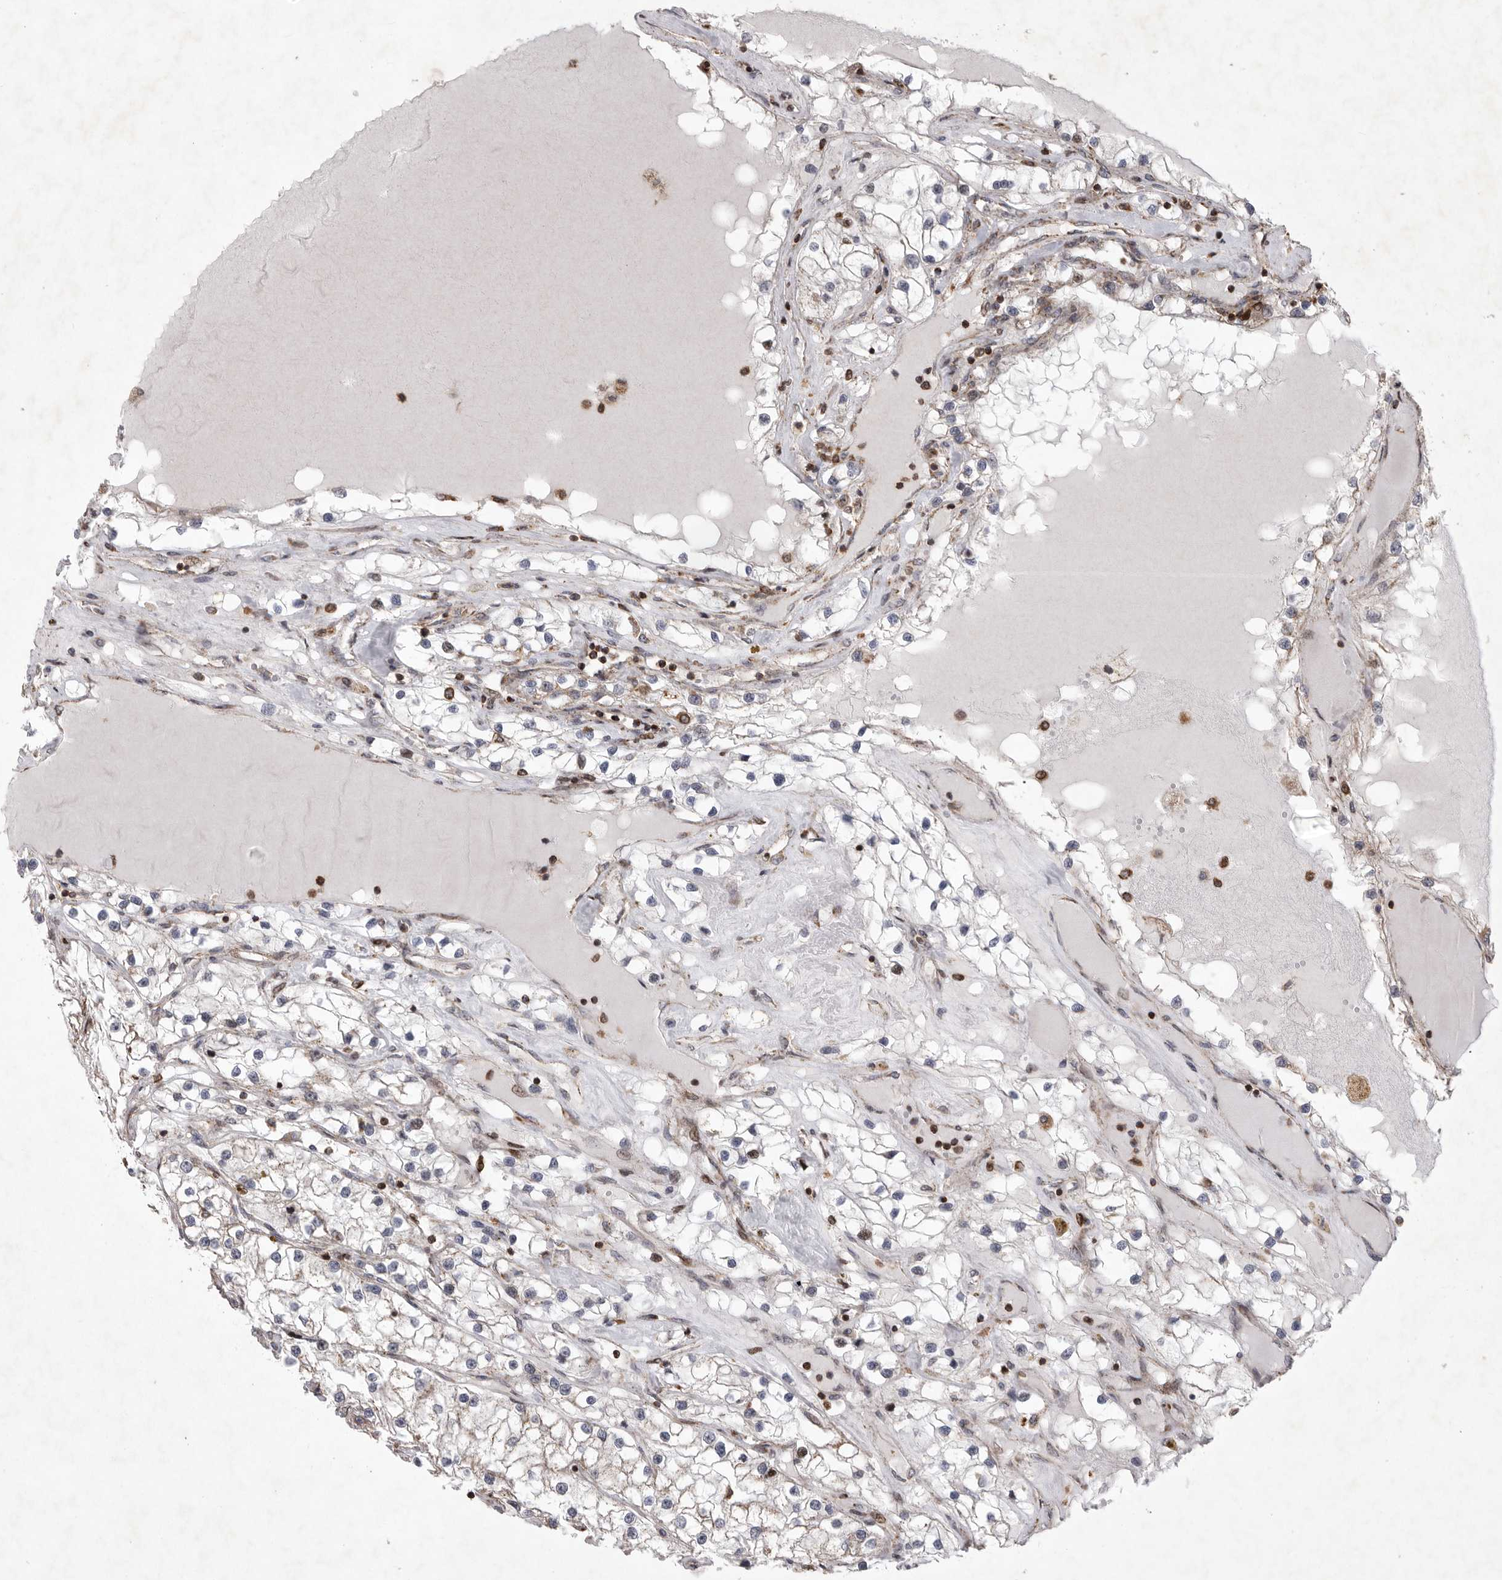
{"staining": {"intensity": "weak", "quantity": "25%-75%", "location": "cytoplasmic/membranous"}, "tissue": "renal cancer", "cell_type": "Tumor cells", "image_type": "cancer", "snomed": [{"axis": "morphology", "description": "Adenocarcinoma, NOS"}, {"axis": "topography", "description": "Kidney"}], "caption": "An IHC histopathology image of neoplastic tissue is shown. Protein staining in brown shows weak cytoplasmic/membranous positivity in renal adenocarcinoma within tumor cells.", "gene": "MPZL1", "patient": {"sex": "male", "age": 68}}